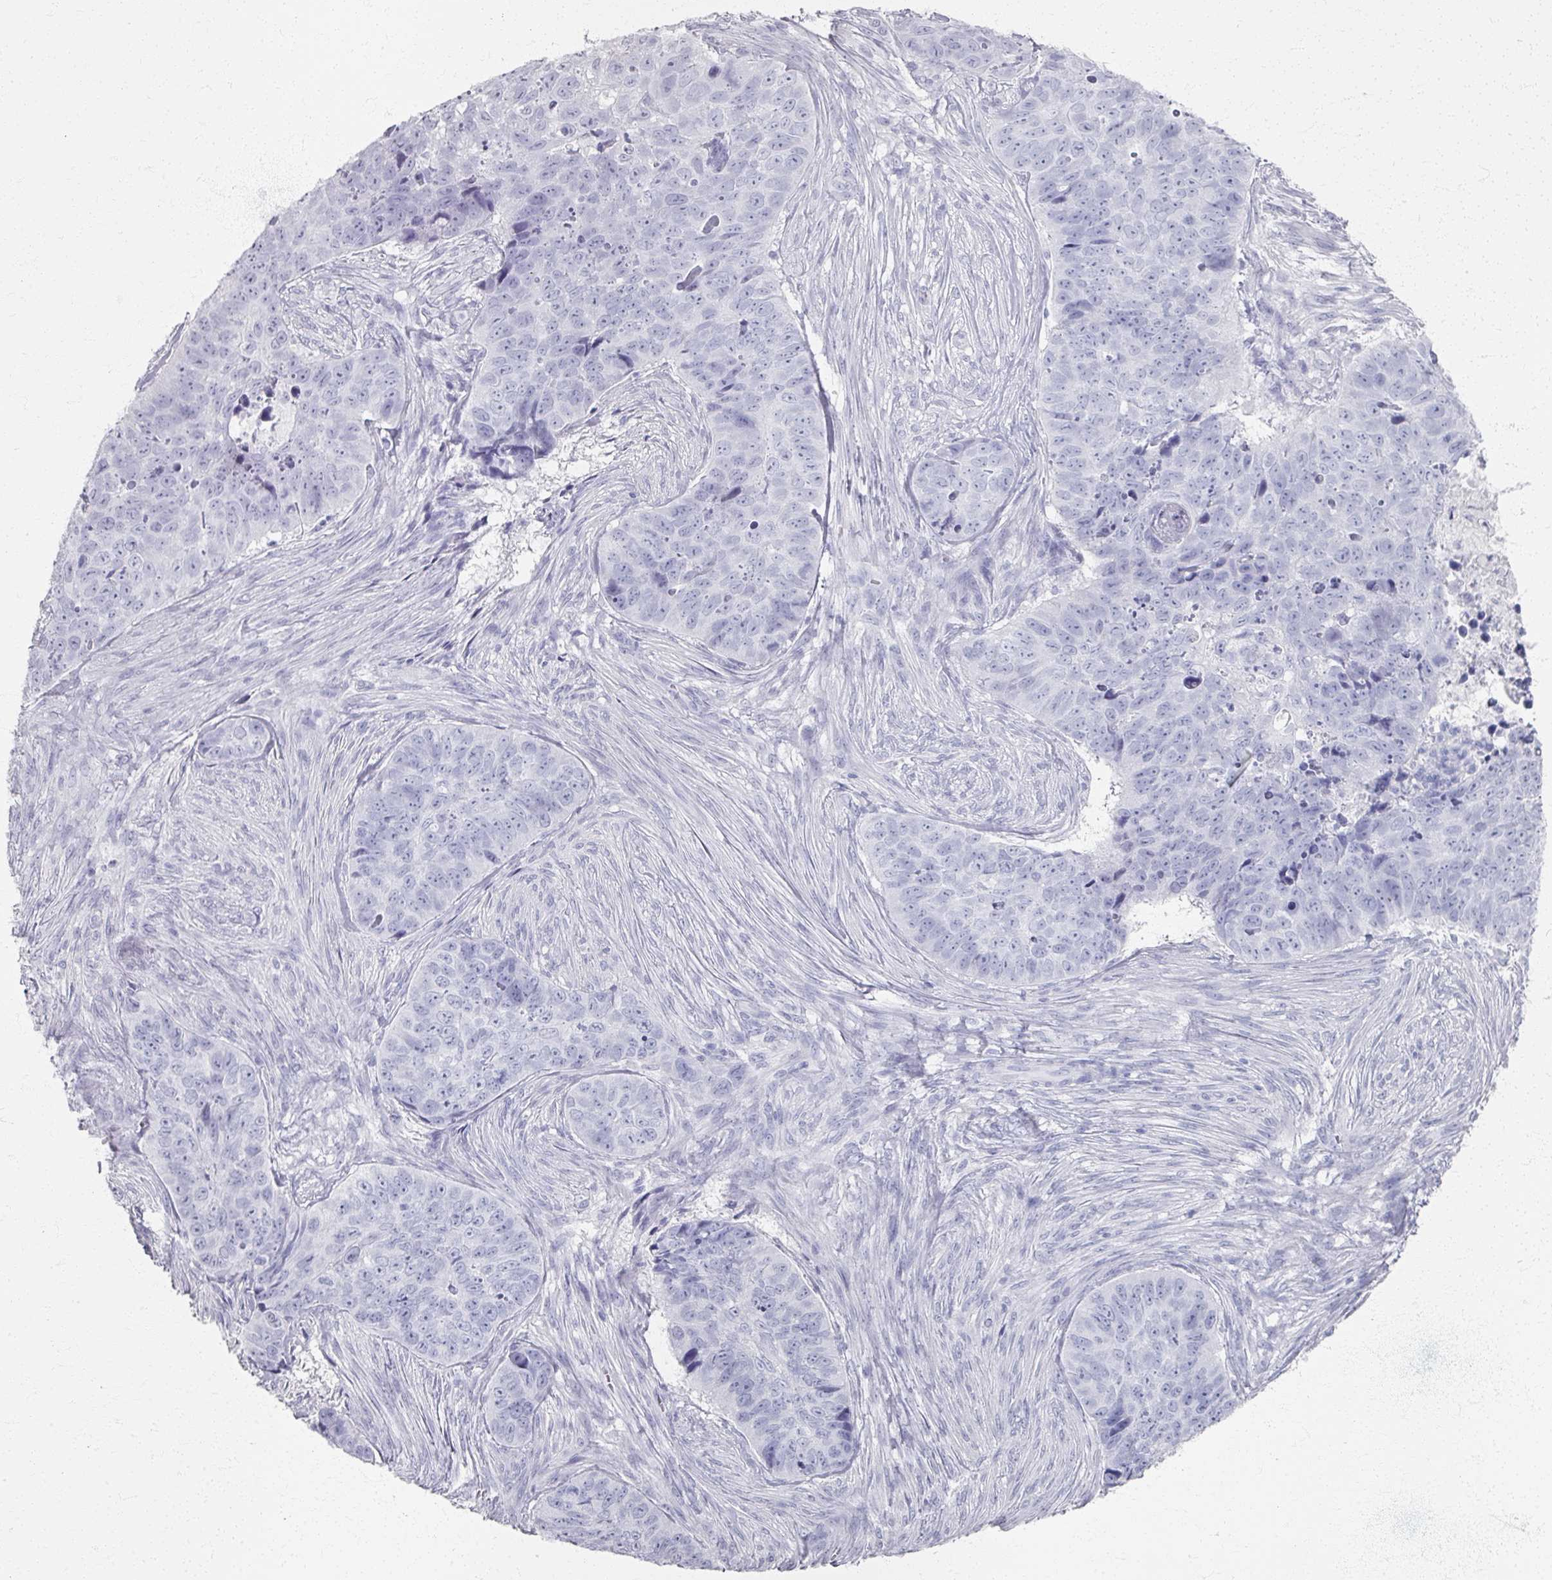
{"staining": {"intensity": "negative", "quantity": "none", "location": "none"}, "tissue": "skin cancer", "cell_type": "Tumor cells", "image_type": "cancer", "snomed": [{"axis": "morphology", "description": "Basal cell carcinoma"}, {"axis": "topography", "description": "Skin"}], "caption": "DAB (3,3'-diaminobenzidine) immunohistochemical staining of human skin cancer (basal cell carcinoma) demonstrates no significant expression in tumor cells.", "gene": "PSKH1", "patient": {"sex": "female", "age": 82}}